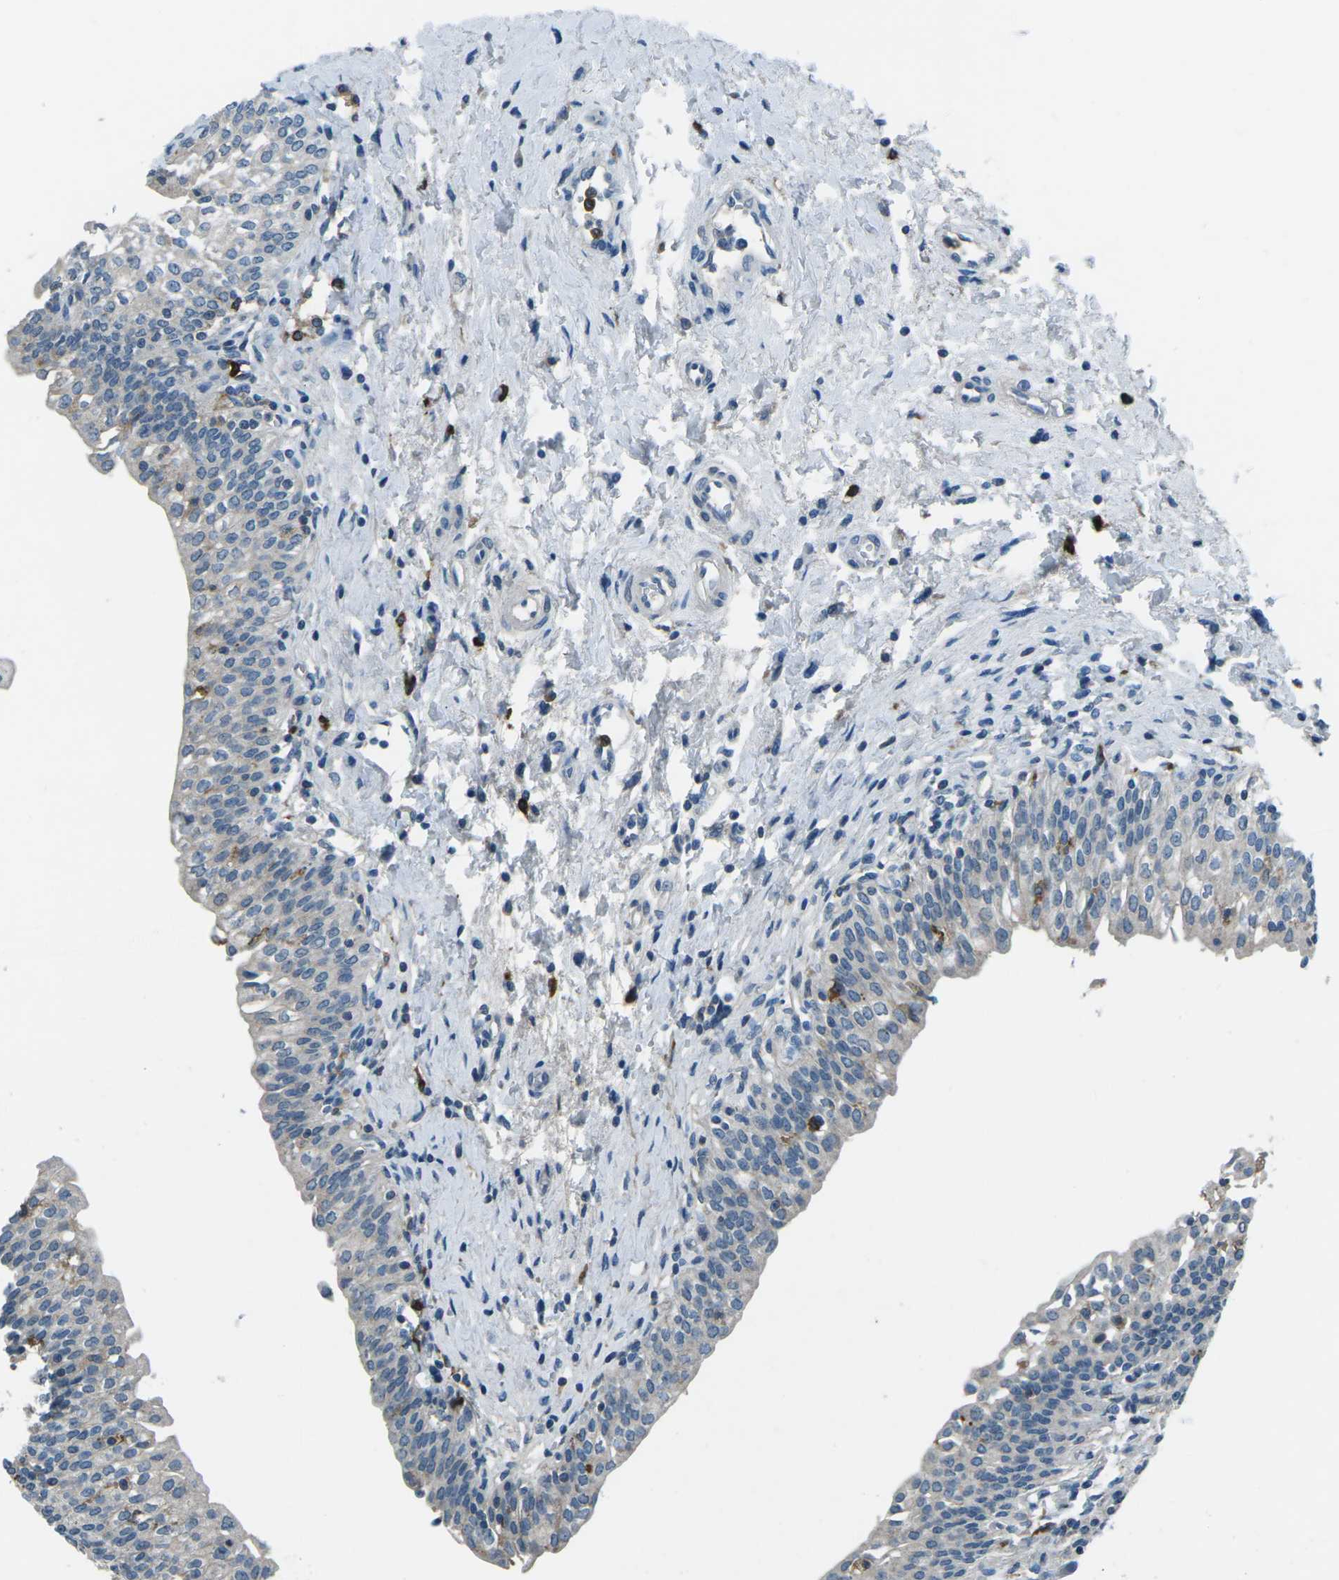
{"staining": {"intensity": "negative", "quantity": "none", "location": "none"}, "tissue": "urinary bladder", "cell_type": "Urothelial cells", "image_type": "normal", "snomed": [{"axis": "morphology", "description": "Normal tissue, NOS"}, {"axis": "topography", "description": "Urinary bladder"}], "caption": "DAB (3,3'-diaminobenzidine) immunohistochemical staining of normal human urinary bladder displays no significant staining in urothelial cells.", "gene": "CD1D", "patient": {"sex": "male", "age": 55}}